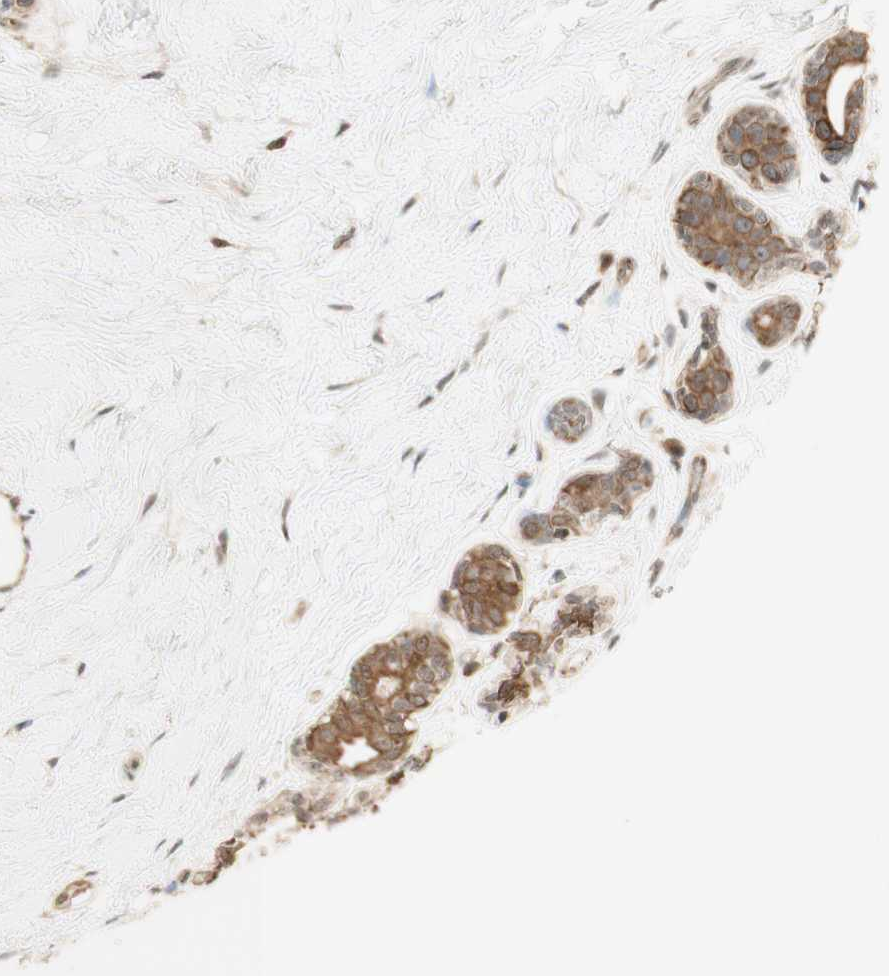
{"staining": {"intensity": "strong", "quantity": ">75%", "location": "cytoplasmic/membranous"}, "tissue": "breast cancer", "cell_type": "Tumor cells", "image_type": "cancer", "snomed": [{"axis": "morphology", "description": "Normal tissue, NOS"}, {"axis": "morphology", "description": "Duct carcinoma"}, {"axis": "topography", "description": "Breast"}], "caption": "Immunohistochemical staining of breast cancer exhibits high levels of strong cytoplasmic/membranous positivity in about >75% of tumor cells.", "gene": "SPINT2", "patient": {"sex": "female", "age": 39}}